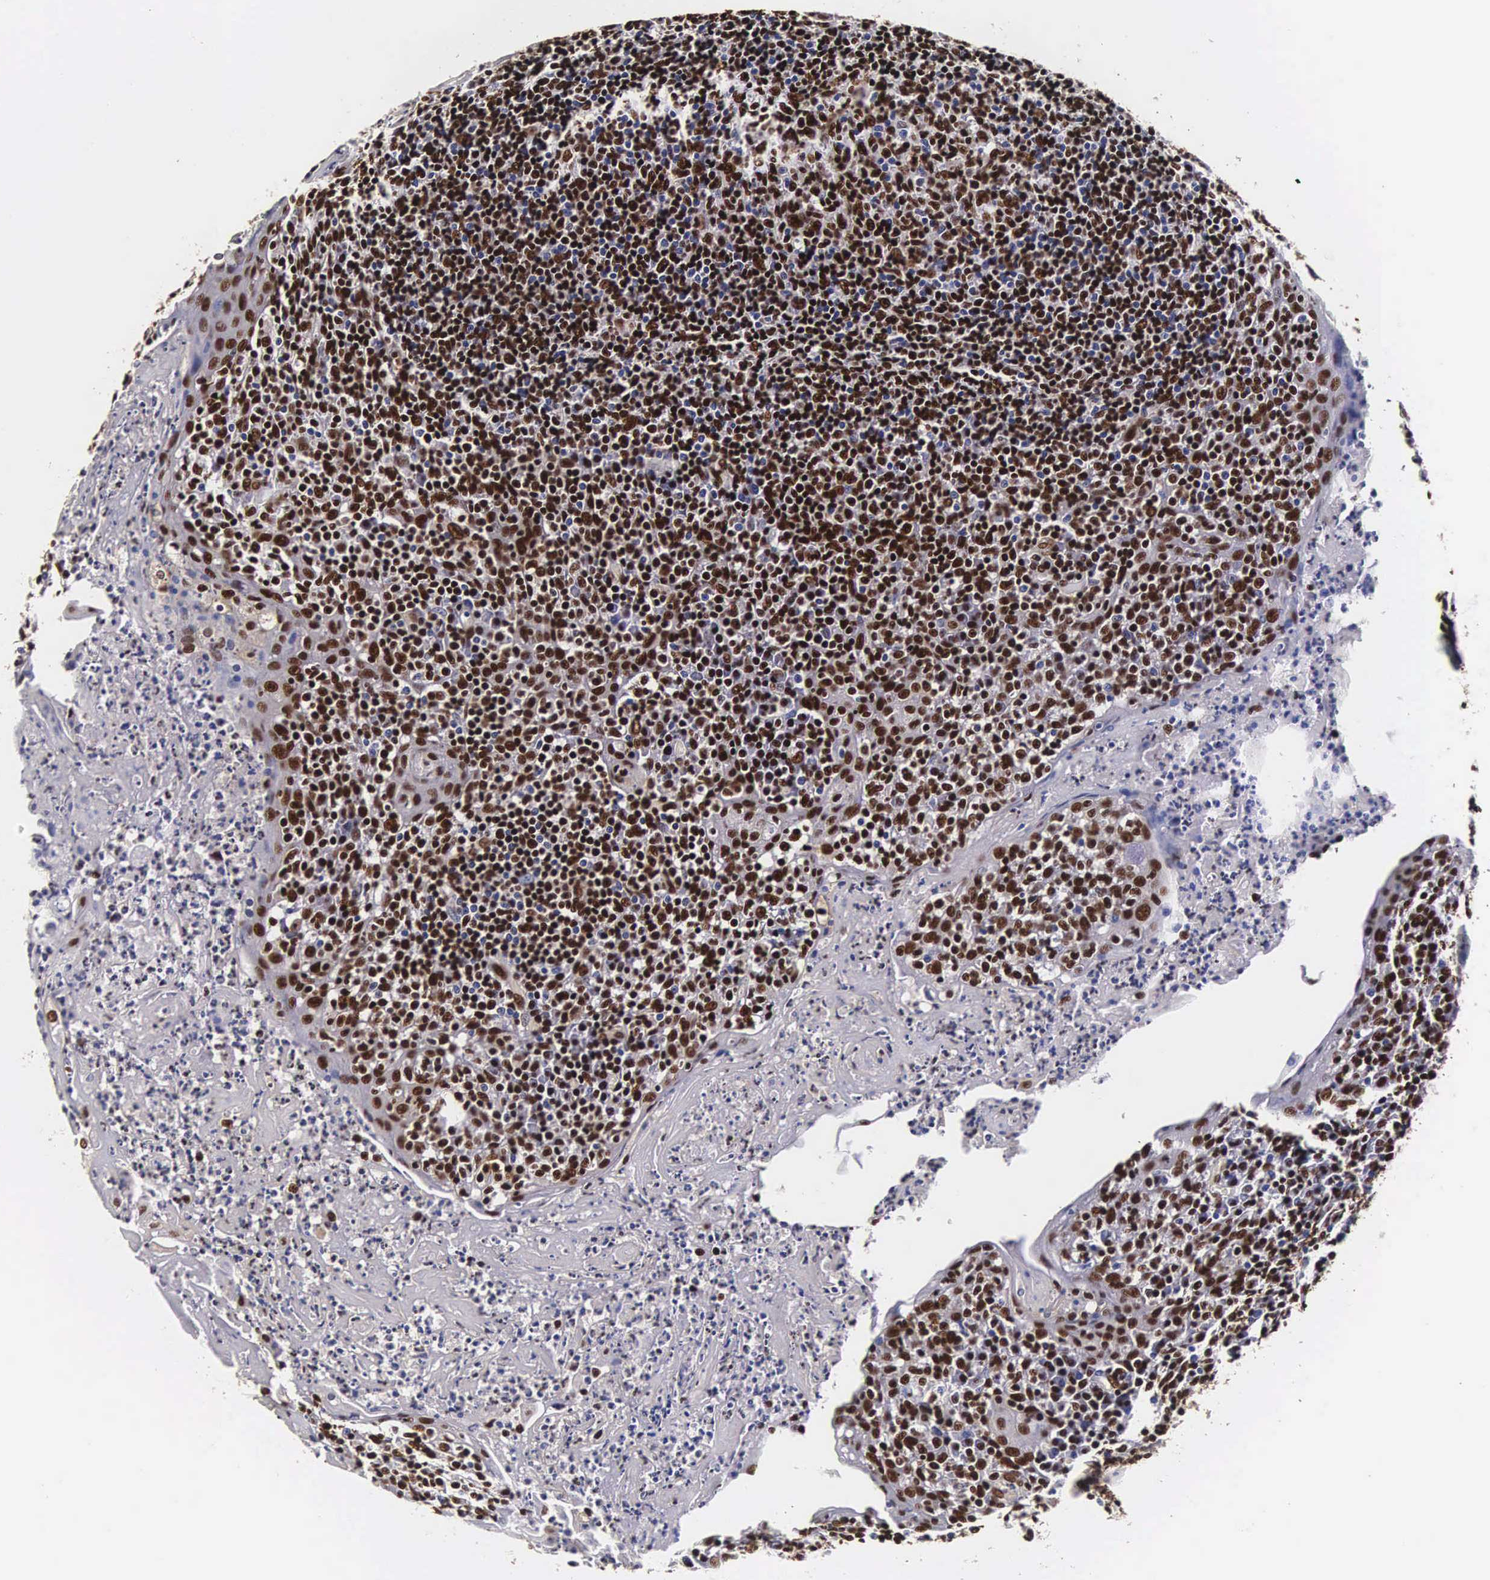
{"staining": {"intensity": "strong", "quantity": "25%-75%", "location": "nuclear"}, "tissue": "tonsil", "cell_type": "Non-germinal center cells", "image_type": "normal", "snomed": [{"axis": "morphology", "description": "Normal tissue, NOS"}, {"axis": "topography", "description": "Tonsil"}], "caption": "Protein expression analysis of unremarkable tonsil reveals strong nuclear positivity in about 25%-75% of non-germinal center cells. Immunohistochemistry (ihc) stains the protein in brown and the nuclei are stained blue.", "gene": "BCL2L2", "patient": {"sex": "male", "age": 6}}